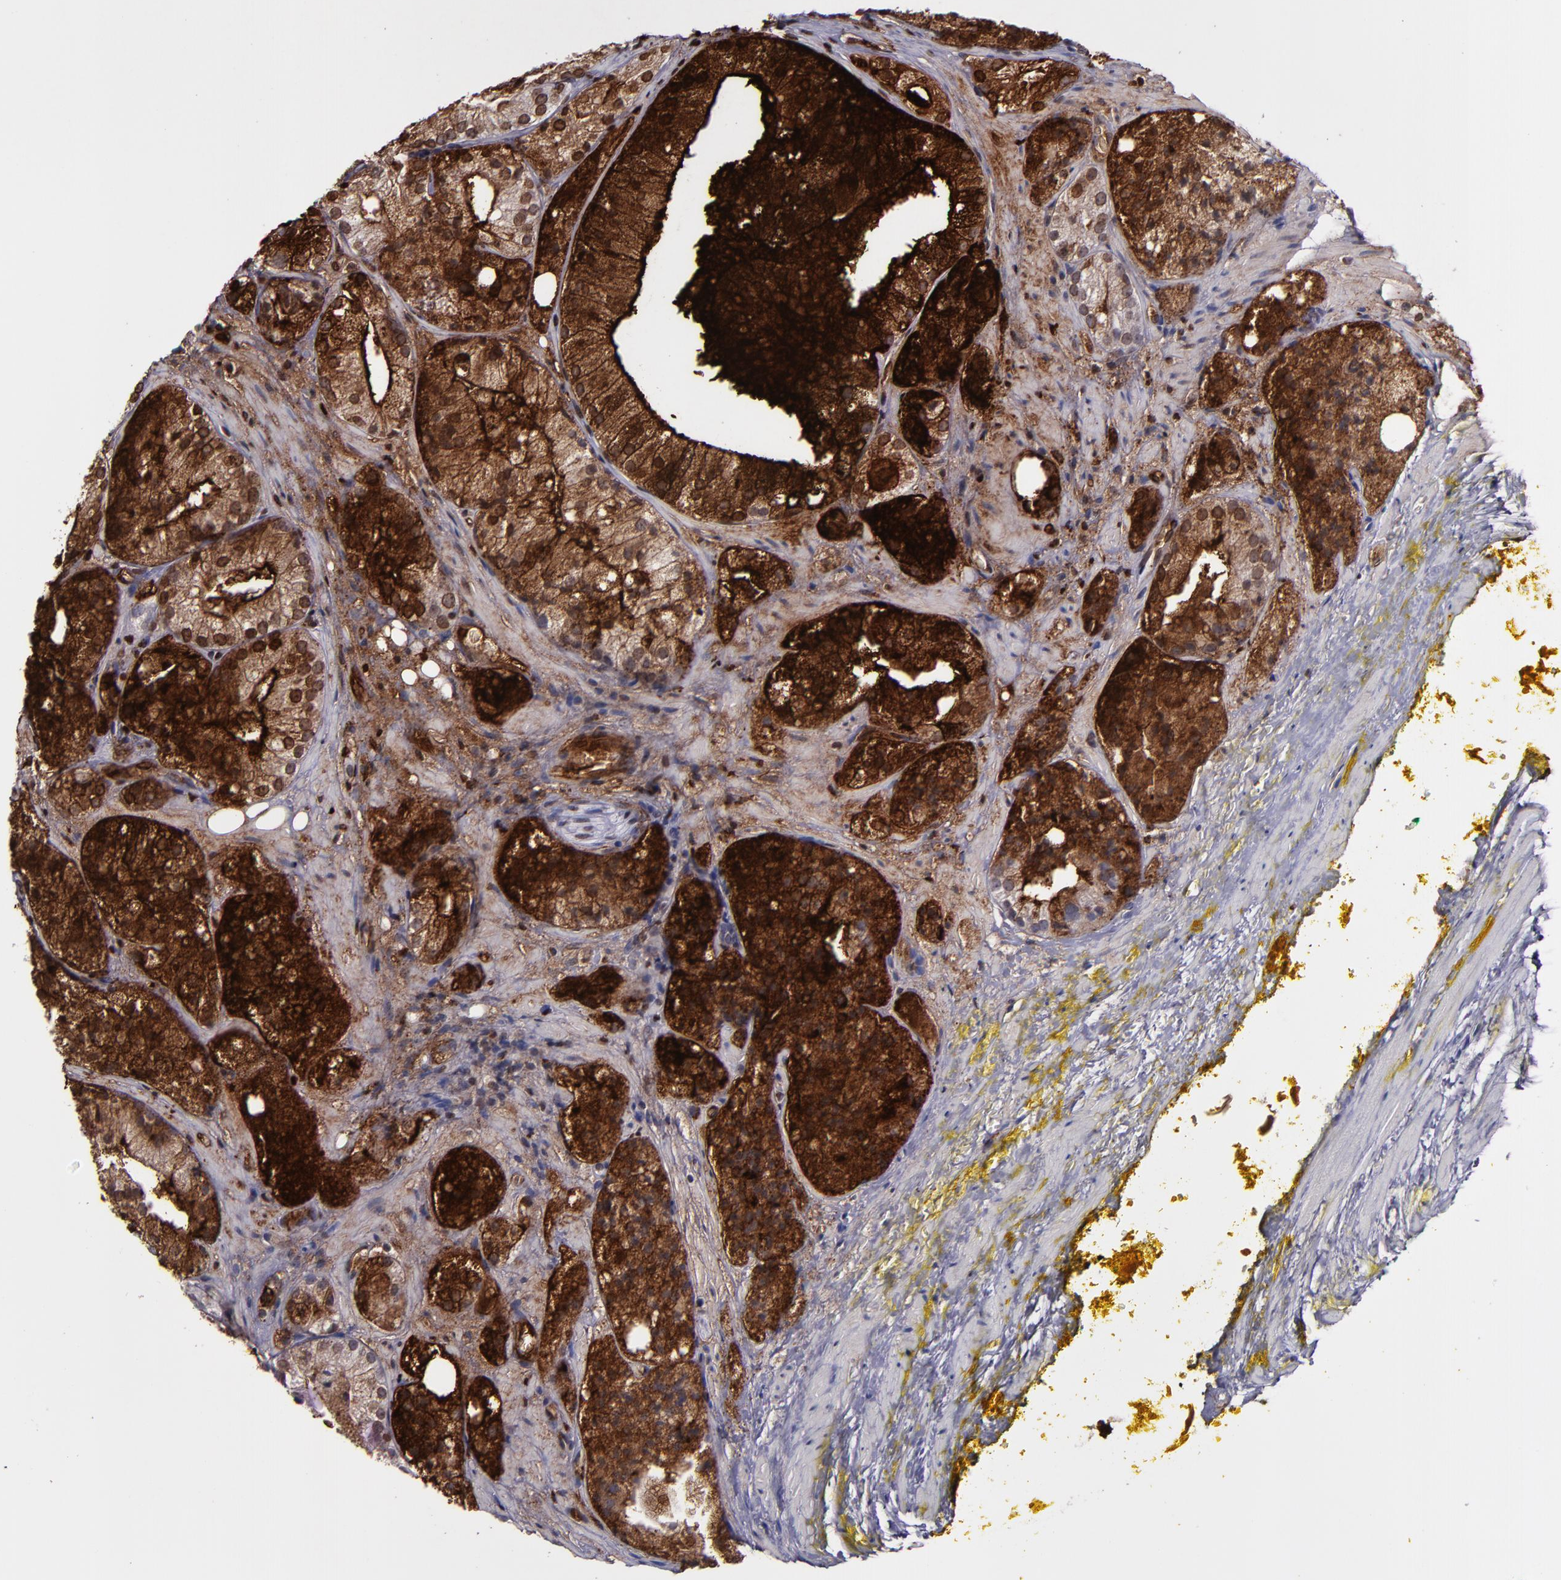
{"staining": {"intensity": "strong", "quantity": ">75%", "location": "cytoplasmic/membranous,nuclear"}, "tissue": "prostate cancer", "cell_type": "Tumor cells", "image_type": "cancer", "snomed": [{"axis": "morphology", "description": "Adenocarcinoma, Low grade"}, {"axis": "topography", "description": "Prostate"}], "caption": "Immunohistochemical staining of prostate low-grade adenocarcinoma reveals strong cytoplasmic/membranous and nuclear protein expression in approximately >75% of tumor cells.", "gene": "MFGE8", "patient": {"sex": "male", "age": 60}}